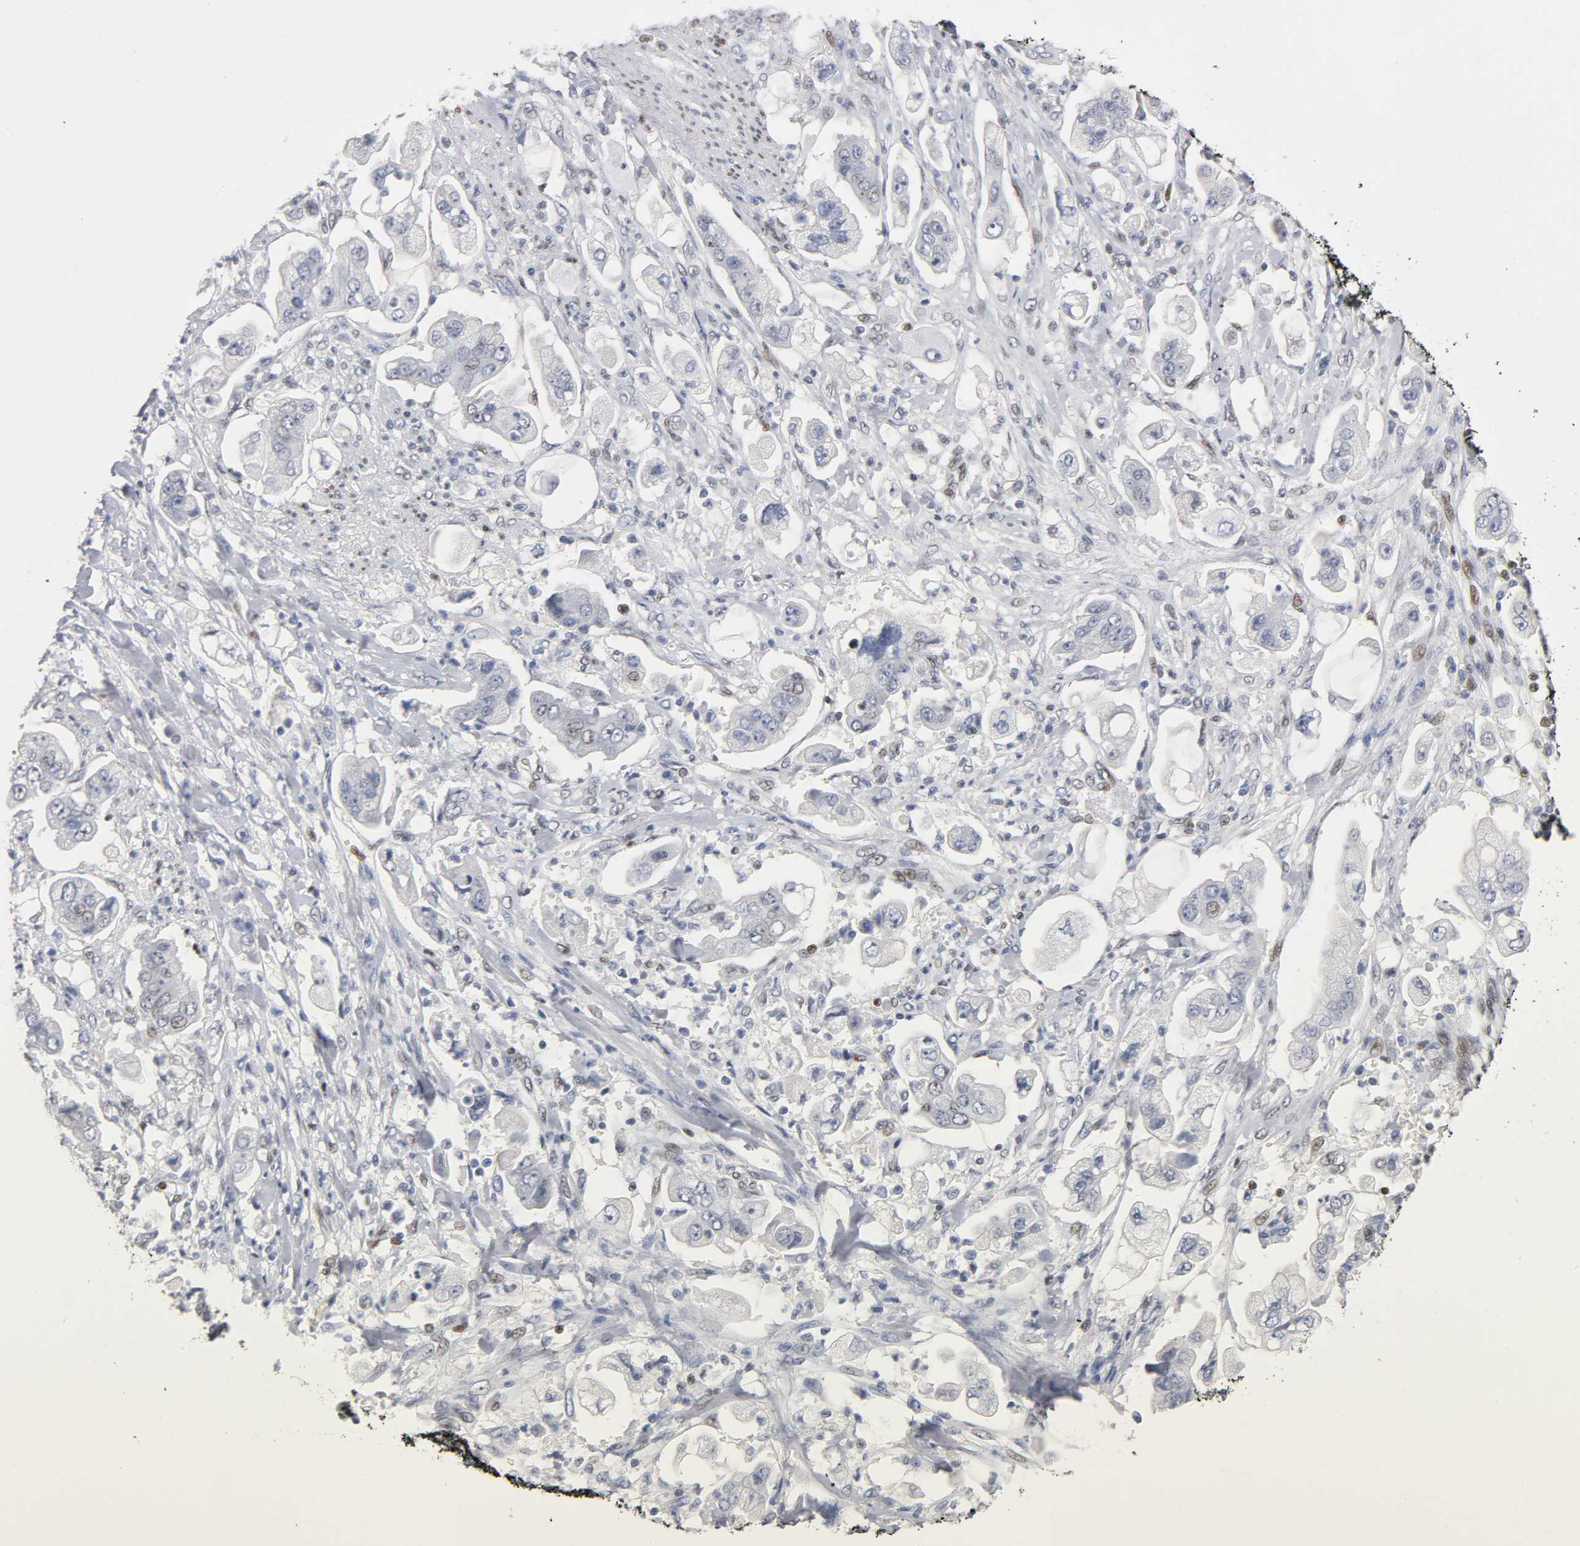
{"staining": {"intensity": "negative", "quantity": "none", "location": "none"}, "tissue": "stomach cancer", "cell_type": "Tumor cells", "image_type": "cancer", "snomed": [{"axis": "morphology", "description": "Adenocarcinoma, NOS"}, {"axis": "topography", "description": "Stomach"}], "caption": "Immunohistochemical staining of human adenocarcinoma (stomach) shows no significant staining in tumor cells.", "gene": "SP3", "patient": {"sex": "male", "age": 62}}